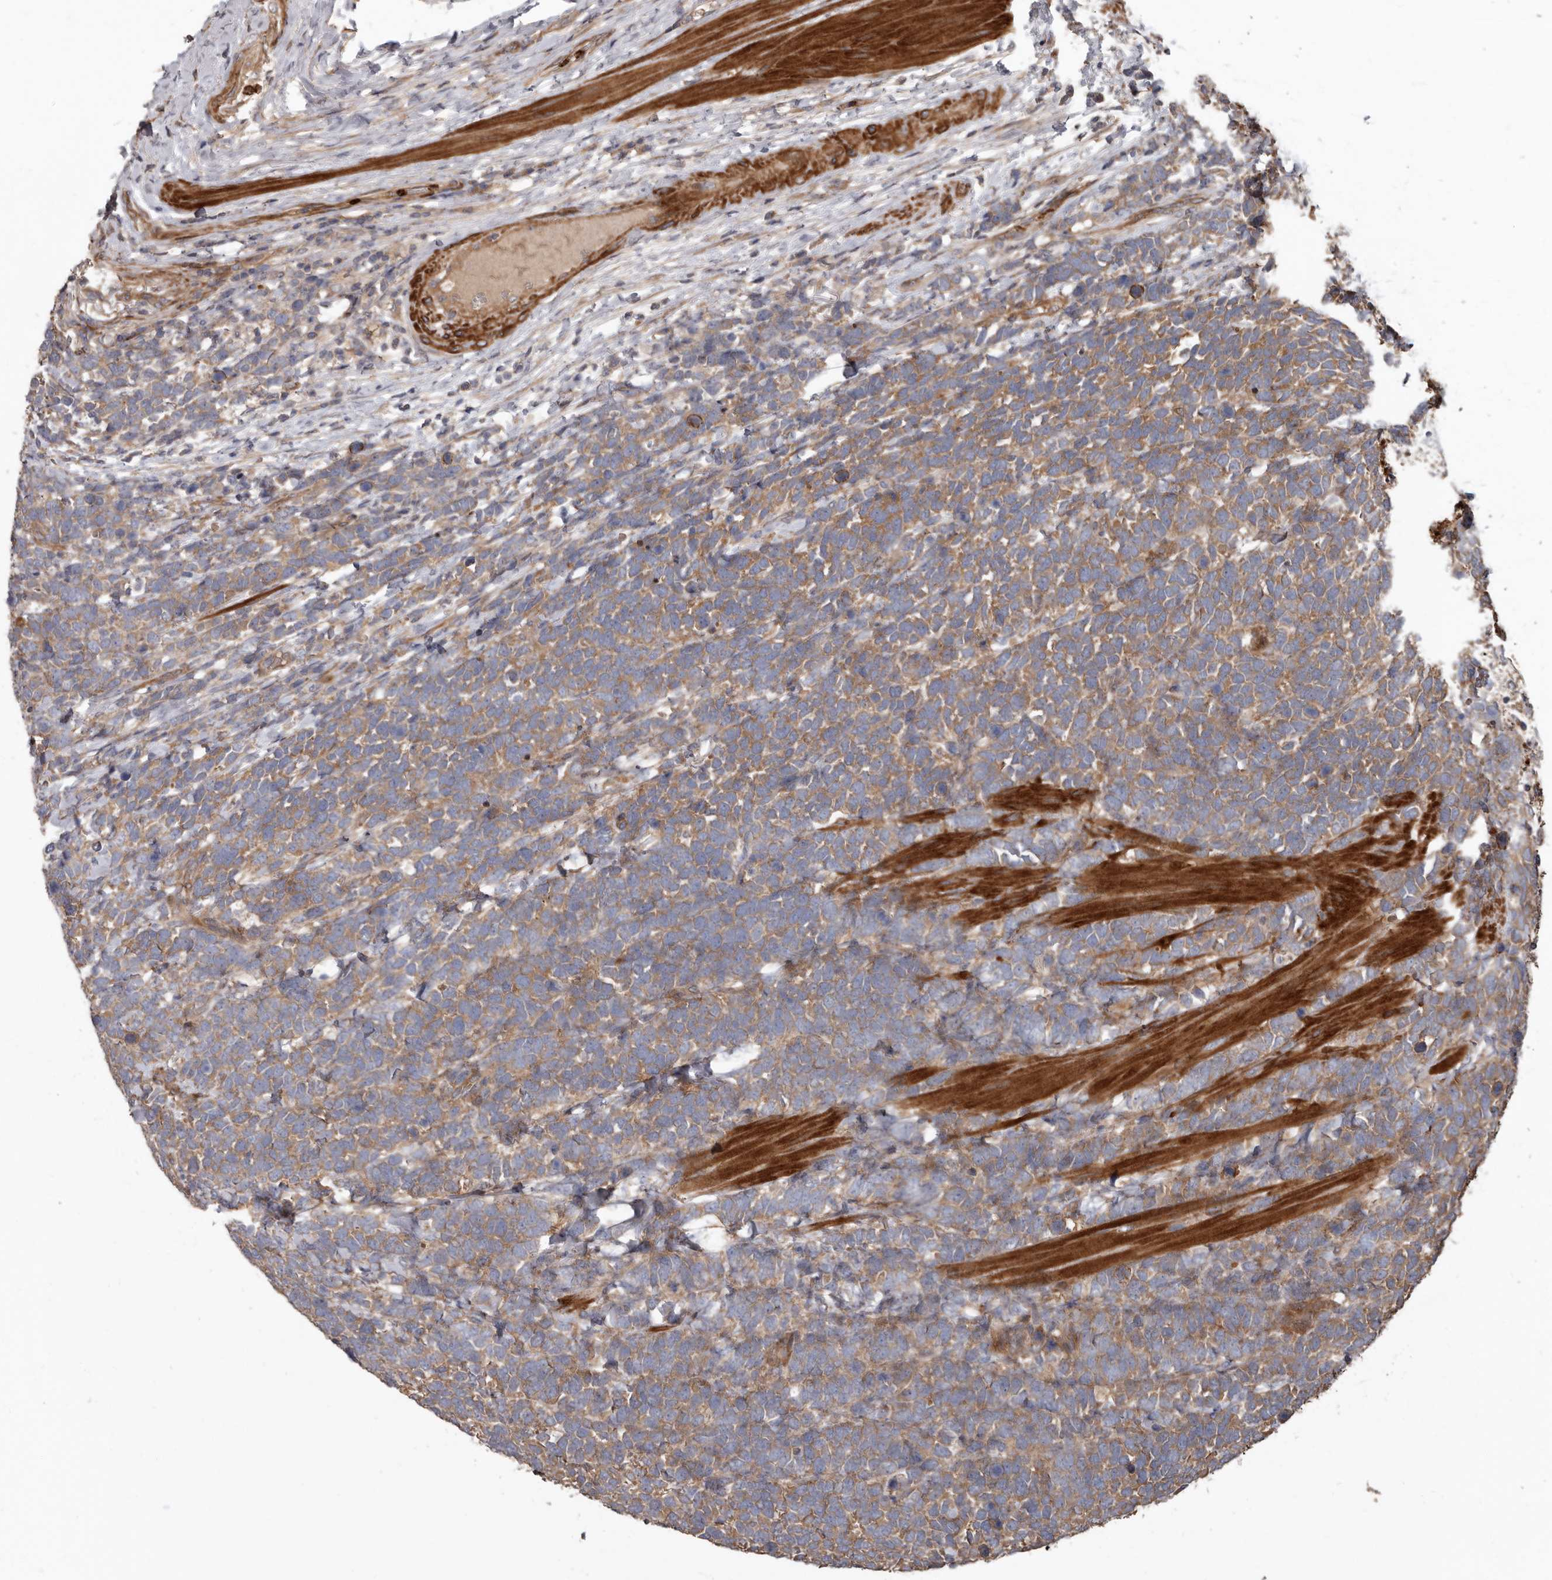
{"staining": {"intensity": "weak", "quantity": ">75%", "location": "cytoplasmic/membranous"}, "tissue": "urothelial cancer", "cell_type": "Tumor cells", "image_type": "cancer", "snomed": [{"axis": "morphology", "description": "Urothelial carcinoma, High grade"}, {"axis": "topography", "description": "Urinary bladder"}], "caption": "Protein expression by immunohistochemistry exhibits weak cytoplasmic/membranous staining in about >75% of tumor cells in urothelial cancer. (DAB IHC with brightfield microscopy, high magnification).", "gene": "ARHGEF5", "patient": {"sex": "female", "age": 82}}